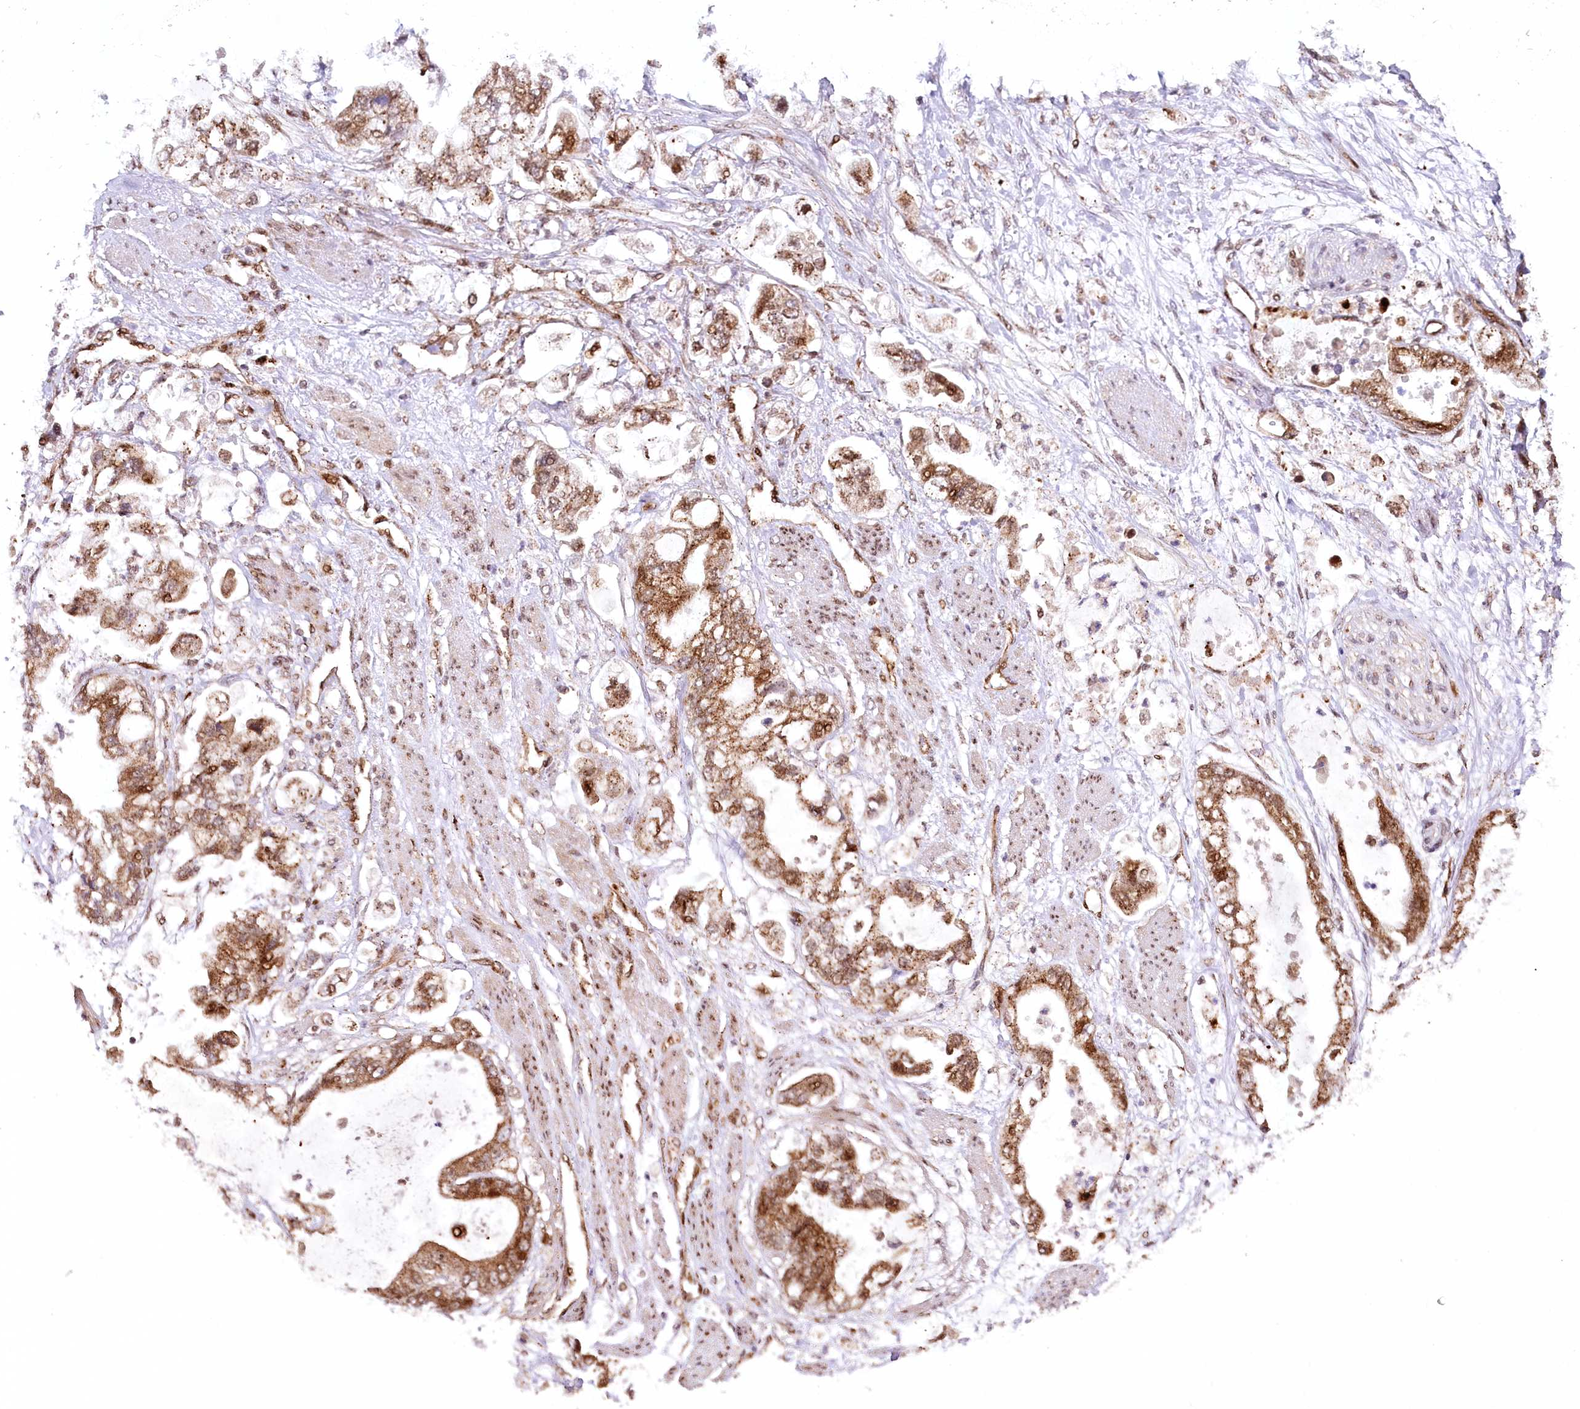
{"staining": {"intensity": "moderate", "quantity": ">75%", "location": "cytoplasmic/membranous,nuclear"}, "tissue": "stomach cancer", "cell_type": "Tumor cells", "image_type": "cancer", "snomed": [{"axis": "morphology", "description": "Adenocarcinoma, NOS"}, {"axis": "topography", "description": "Stomach"}], "caption": "There is medium levels of moderate cytoplasmic/membranous and nuclear staining in tumor cells of stomach adenocarcinoma, as demonstrated by immunohistochemical staining (brown color).", "gene": "COPG1", "patient": {"sex": "male", "age": 62}}